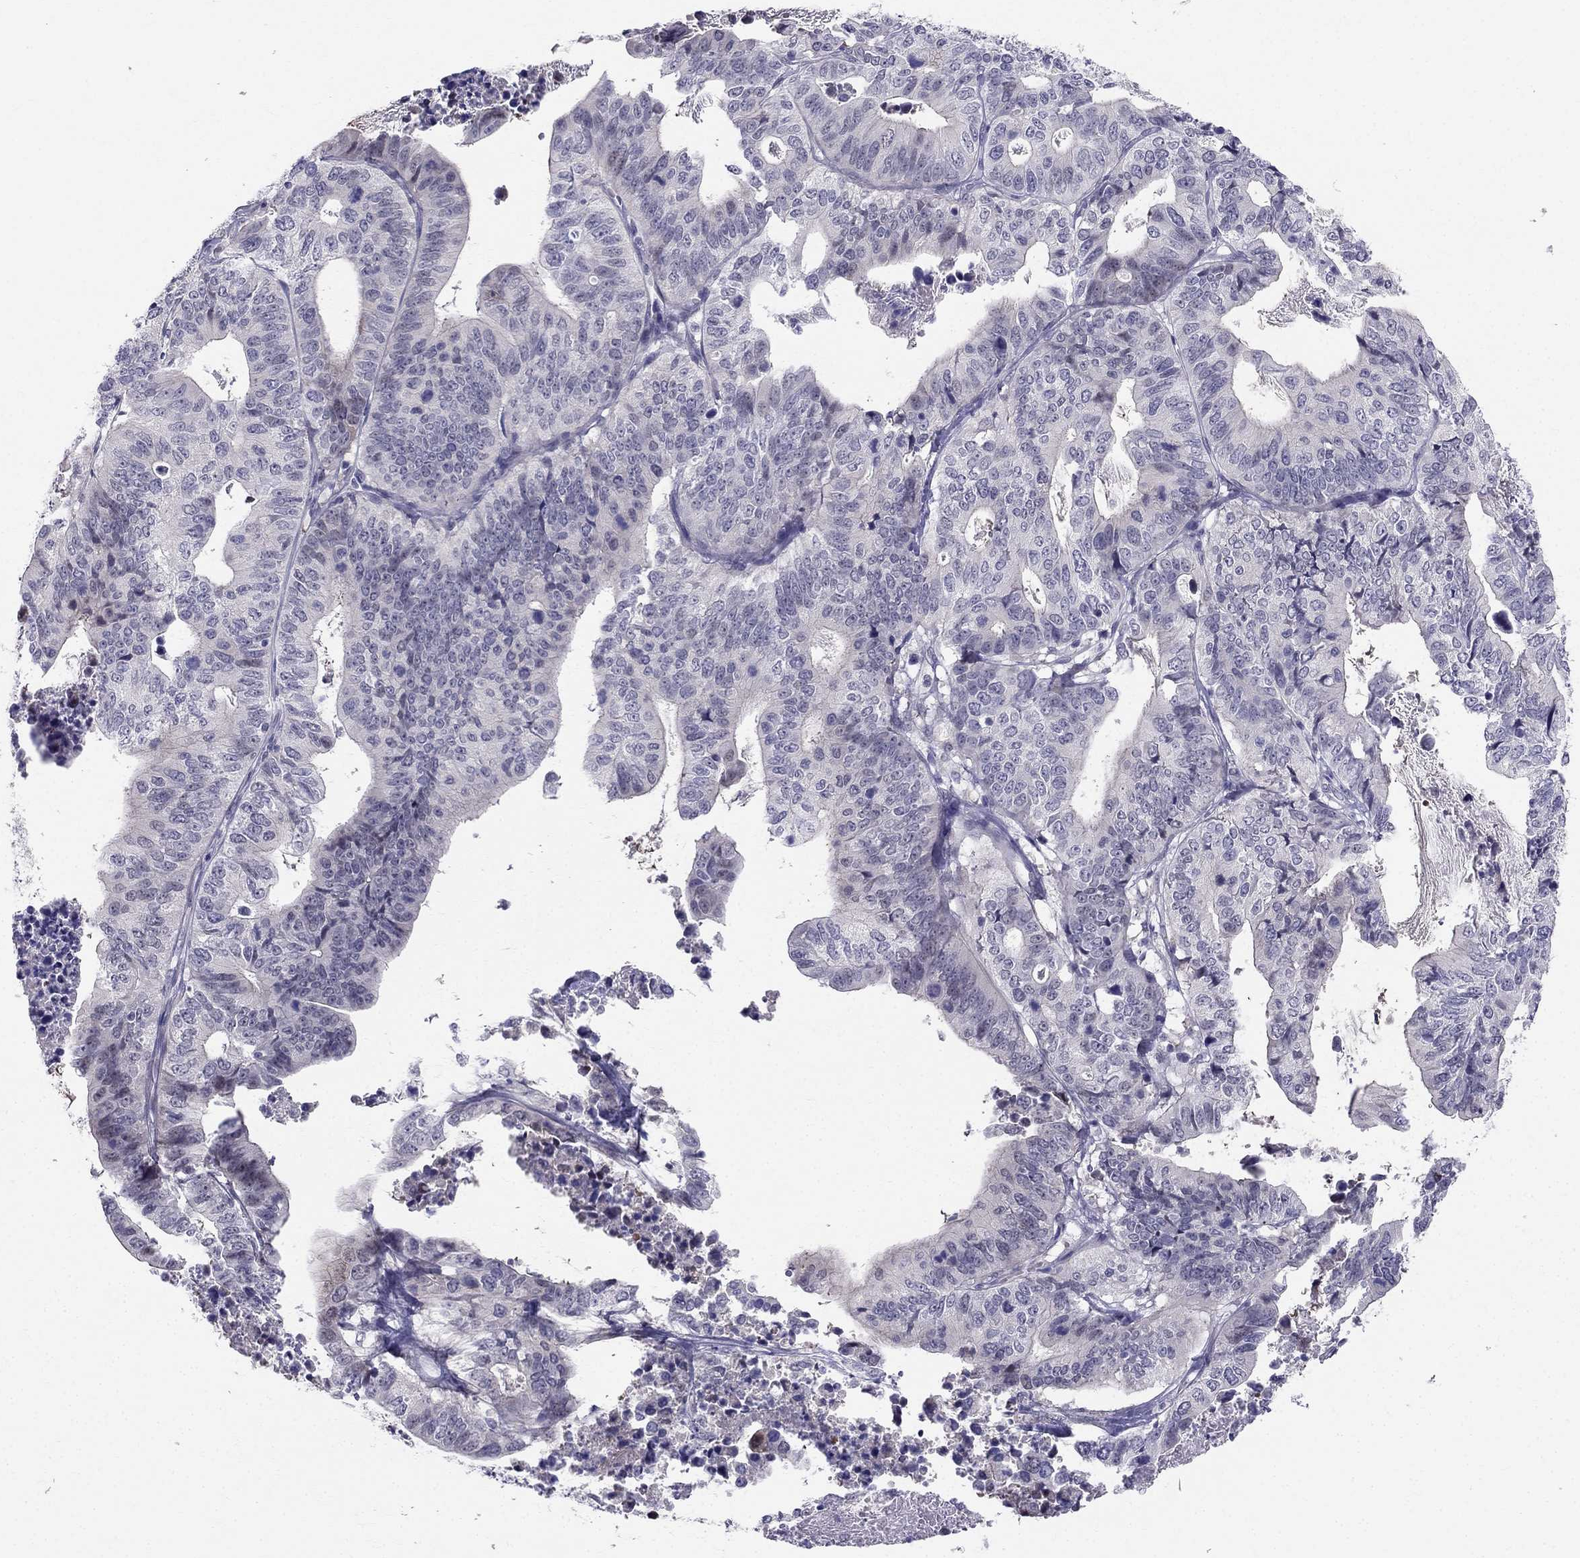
{"staining": {"intensity": "negative", "quantity": "none", "location": "none"}, "tissue": "stomach cancer", "cell_type": "Tumor cells", "image_type": "cancer", "snomed": [{"axis": "morphology", "description": "Adenocarcinoma, NOS"}, {"axis": "topography", "description": "Stomach, upper"}], "caption": "Human stomach cancer stained for a protein using immunohistochemistry (IHC) exhibits no expression in tumor cells.", "gene": "BAG5", "patient": {"sex": "female", "age": 67}}